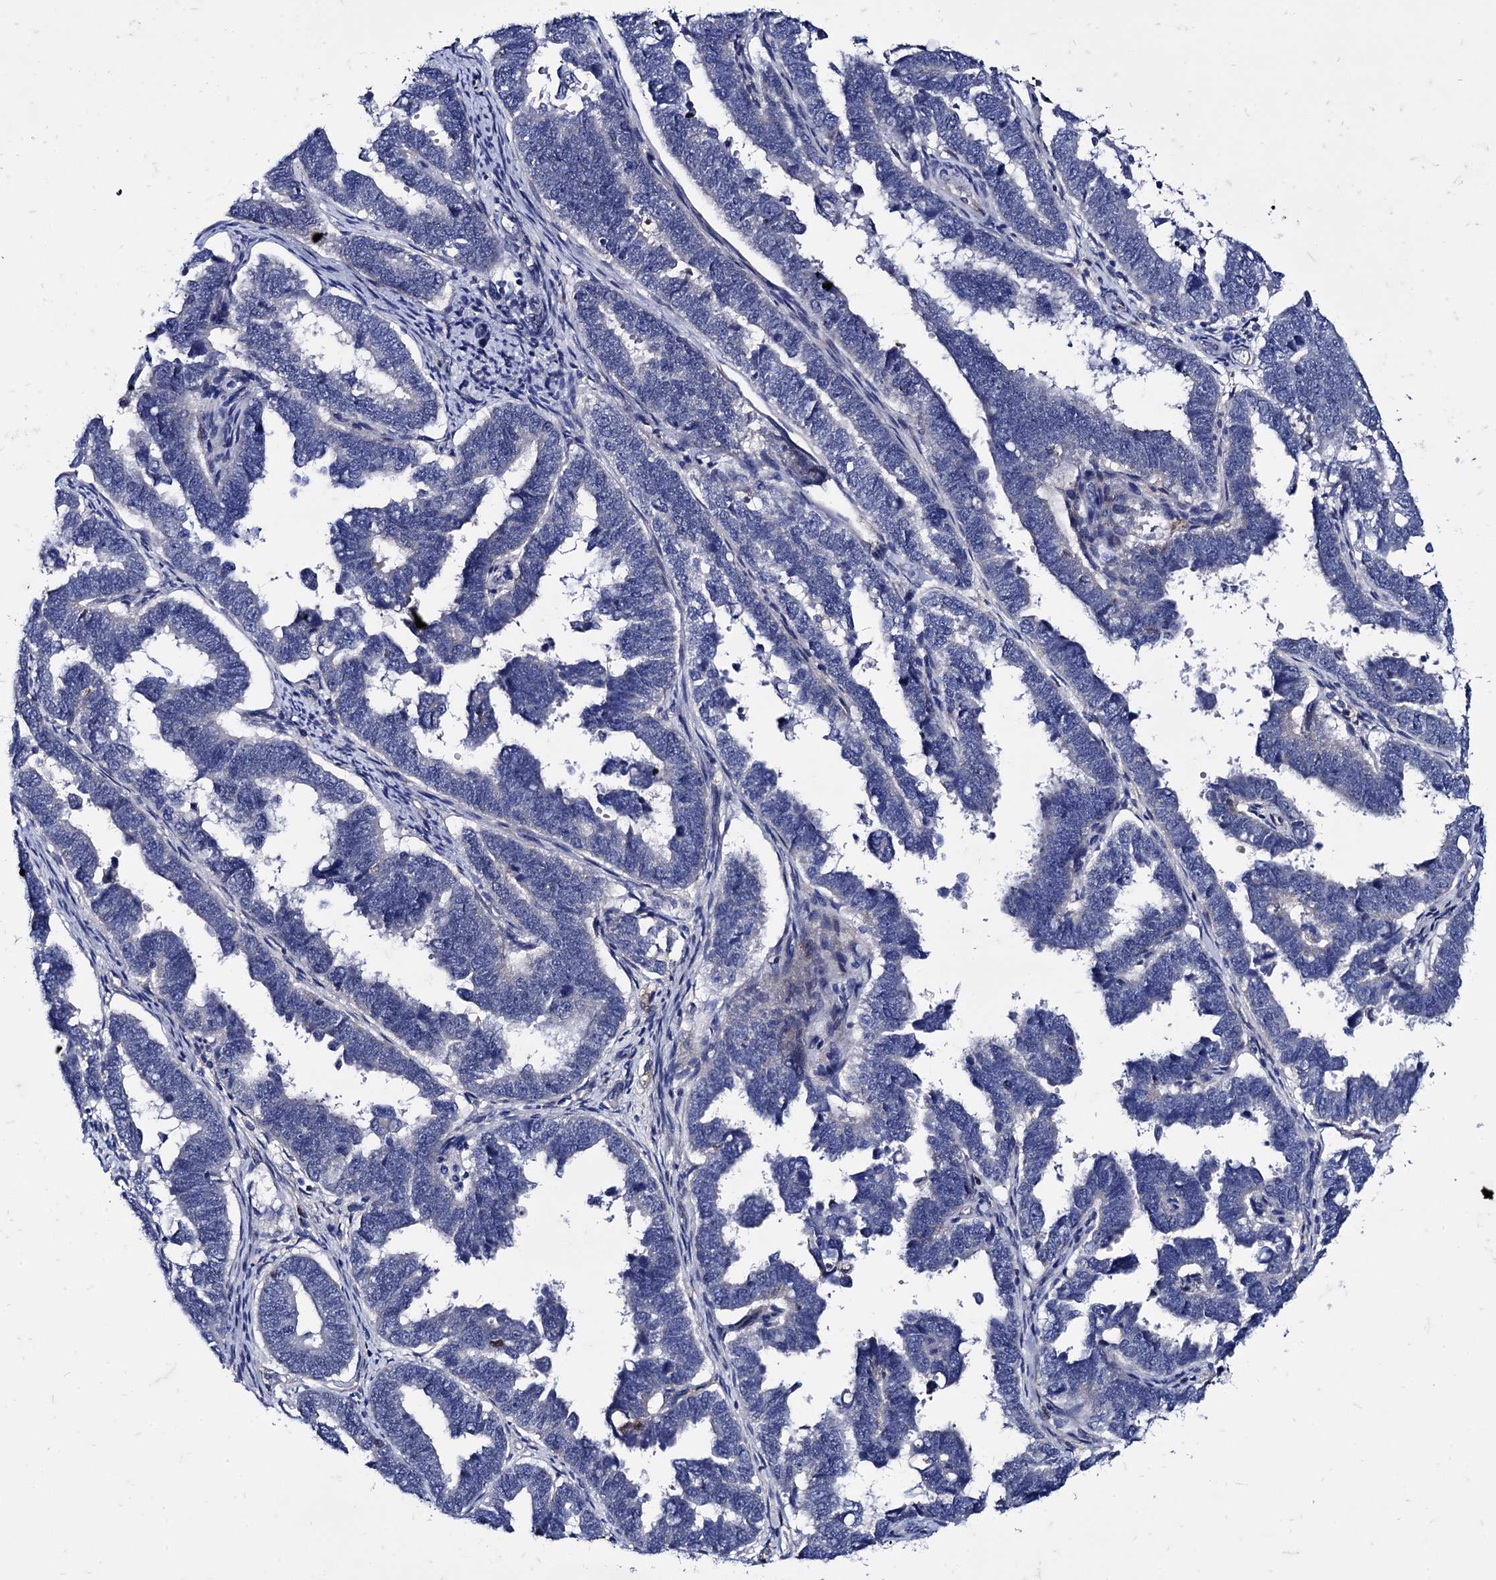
{"staining": {"intensity": "negative", "quantity": "none", "location": "none"}, "tissue": "endometrial cancer", "cell_type": "Tumor cells", "image_type": "cancer", "snomed": [{"axis": "morphology", "description": "Adenocarcinoma, NOS"}, {"axis": "topography", "description": "Endometrium"}], "caption": "This is an immunohistochemistry micrograph of adenocarcinoma (endometrial). There is no positivity in tumor cells.", "gene": "TMEM72", "patient": {"sex": "female", "age": 75}}